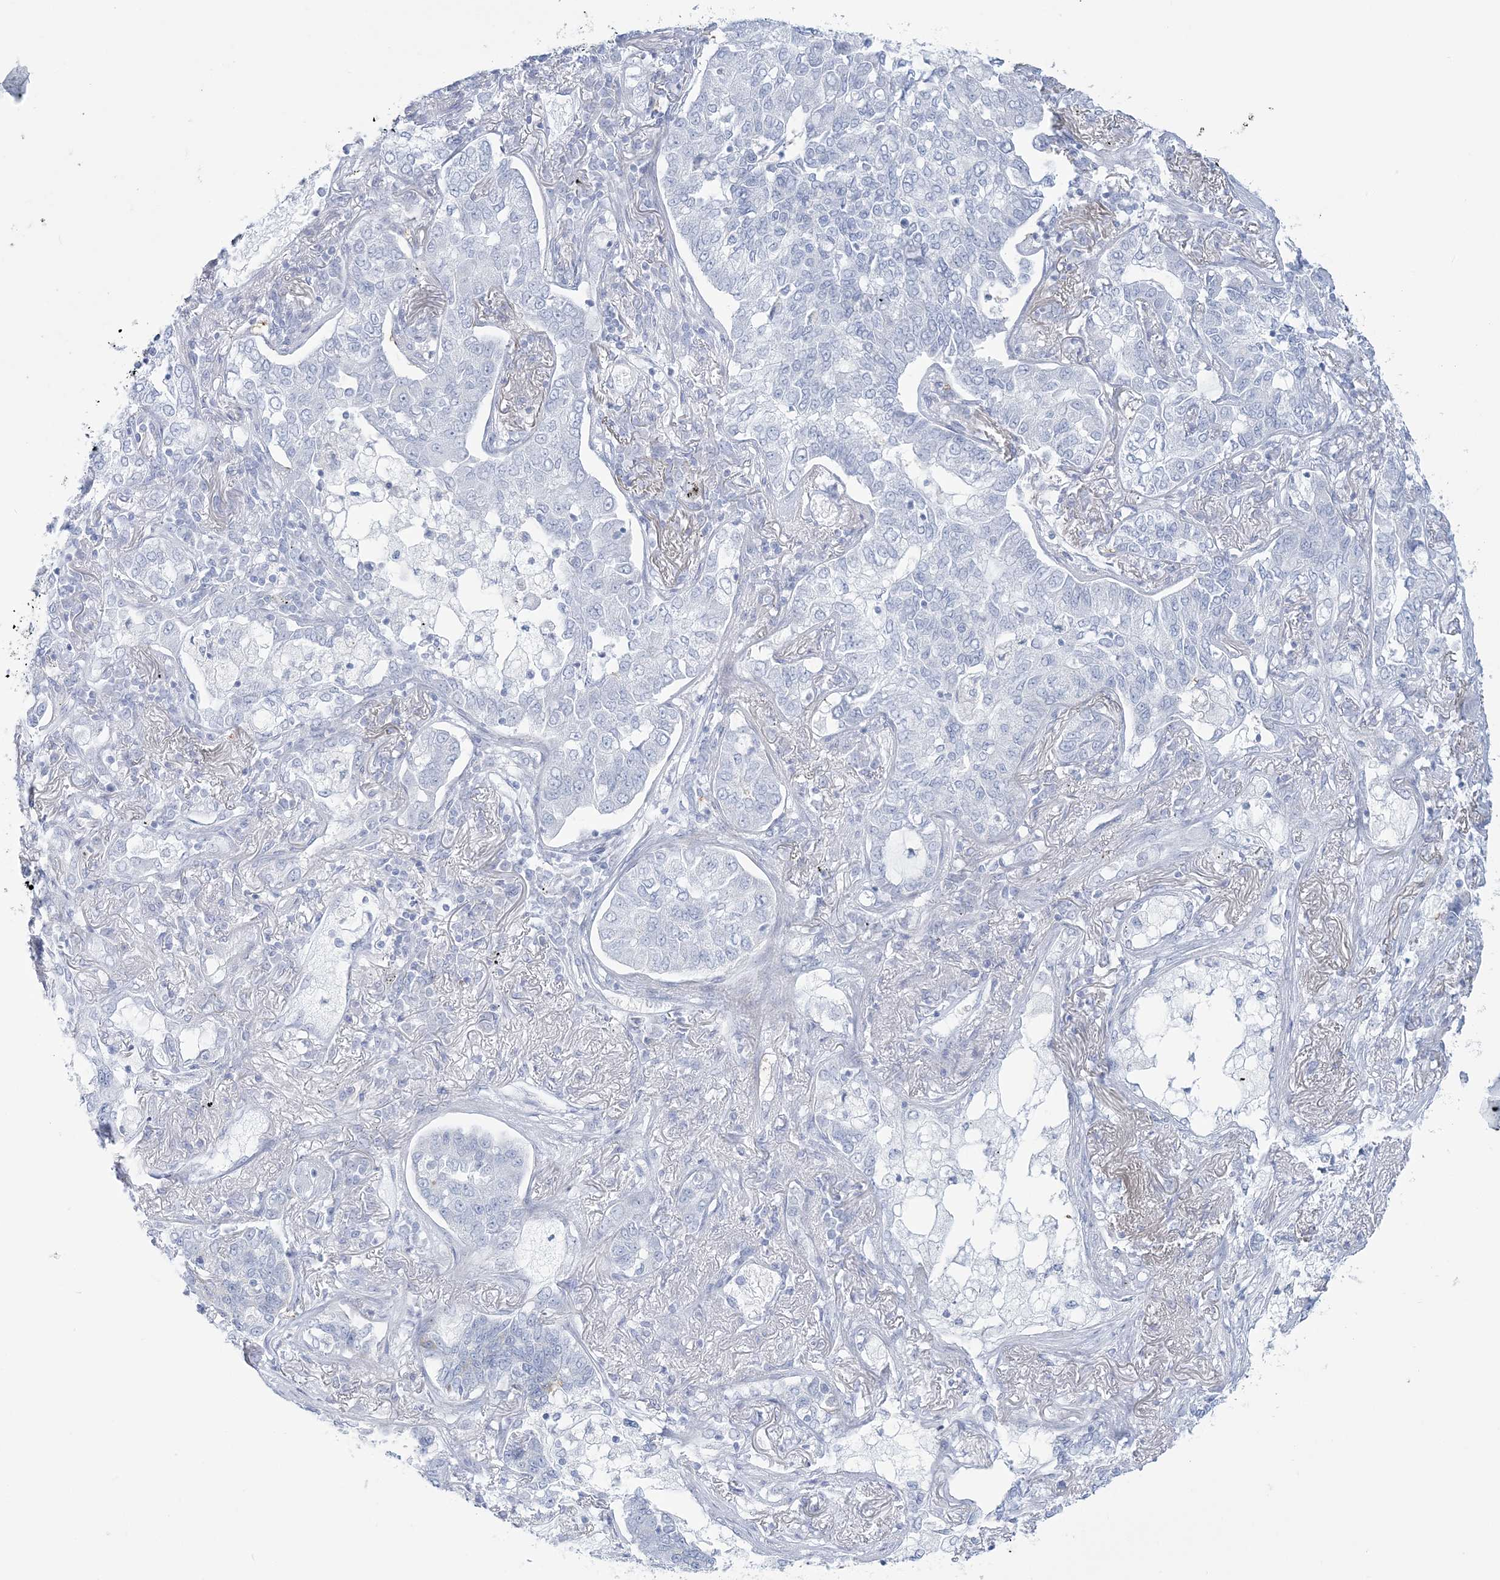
{"staining": {"intensity": "negative", "quantity": "none", "location": "none"}, "tissue": "lung cancer", "cell_type": "Tumor cells", "image_type": "cancer", "snomed": [{"axis": "morphology", "description": "Adenocarcinoma, NOS"}, {"axis": "topography", "description": "Lung"}], "caption": "Human lung cancer (adenocarcinoma) stained for a protein using immunohistochemistry (IHC) shows no expression in tumor cells.", "gene": "ADGB", "patient": {"sex": "male", "age": 49}}